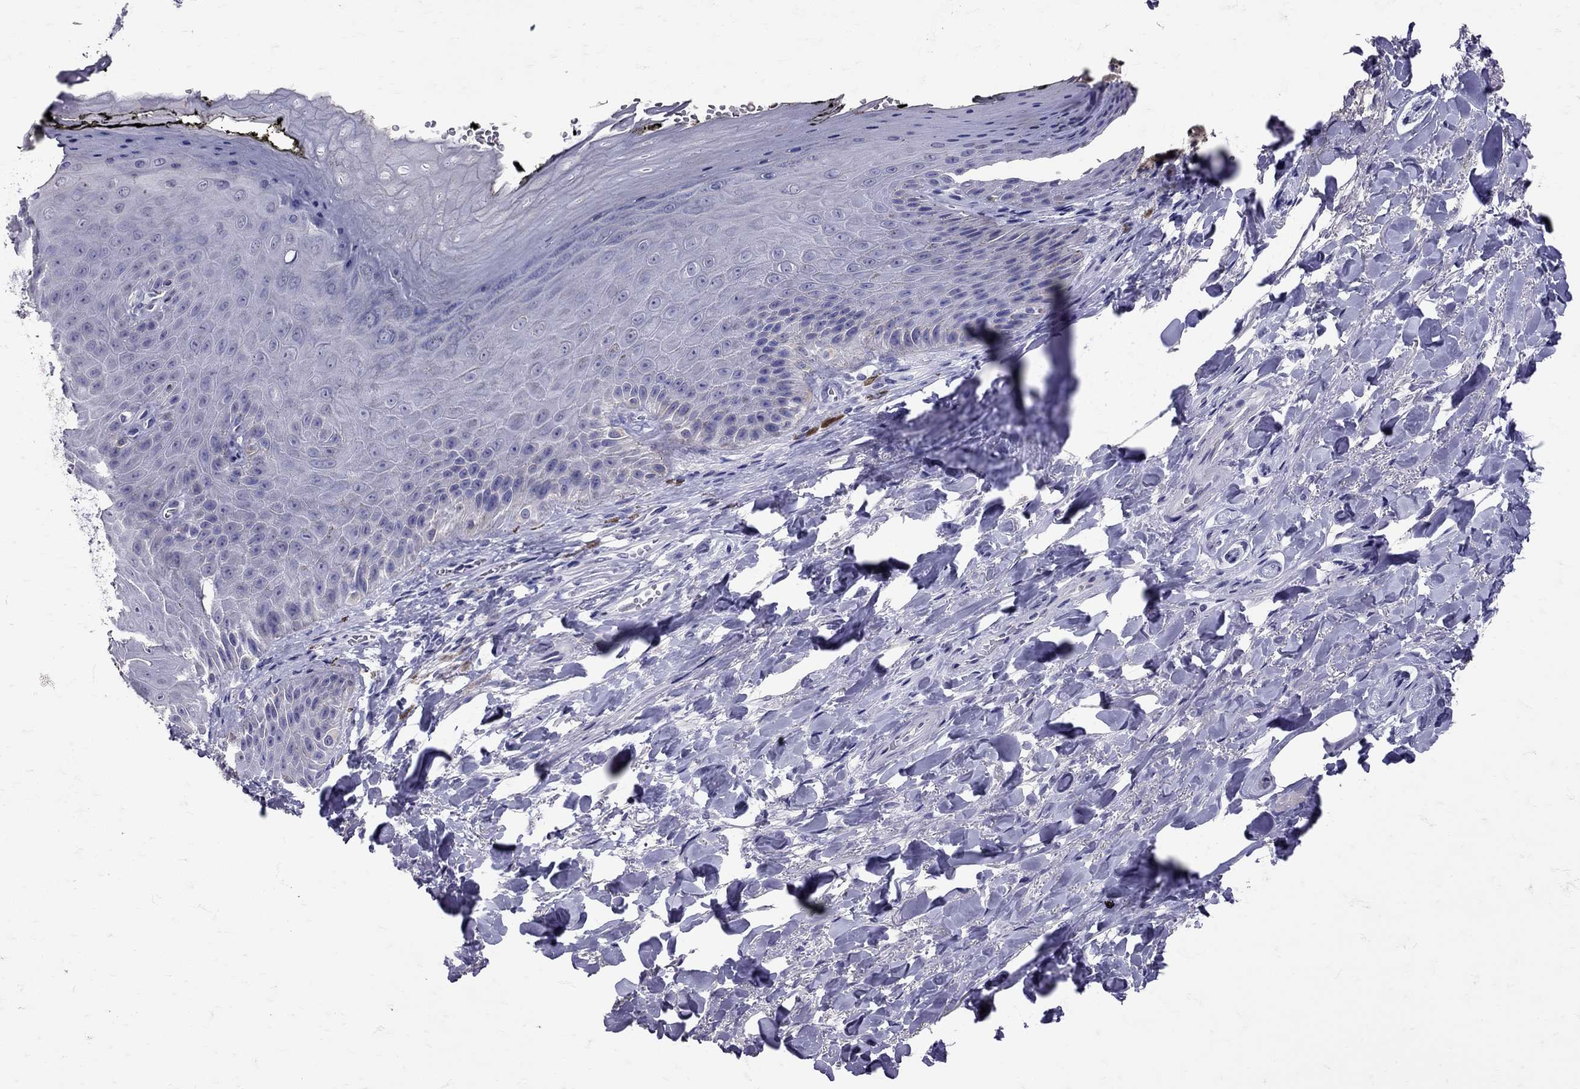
{"staining": {"intensity": "negative", "quantity": "none", "location": "none"}, "tissue": "skin", "cell_type": "Epidermal cells", "image_type": "normal", "snomed": [{"axis": "morphology", "description": "Normal tissue, NOS"}, {"axis": "topography", "description": "Anal"}, {"axis": "topography", "description": "Peripheral nerve tissue"}], "caption": "IHC micrograph of normal skin: human skin stained with DAB (3,3'-diaminobenzidine) displays no significant protein staining in epidermal cells. (DAB IHC with hematoxylin counter stain).", "gene": "SST", "patient": {"sex": "male", "age": 53}}